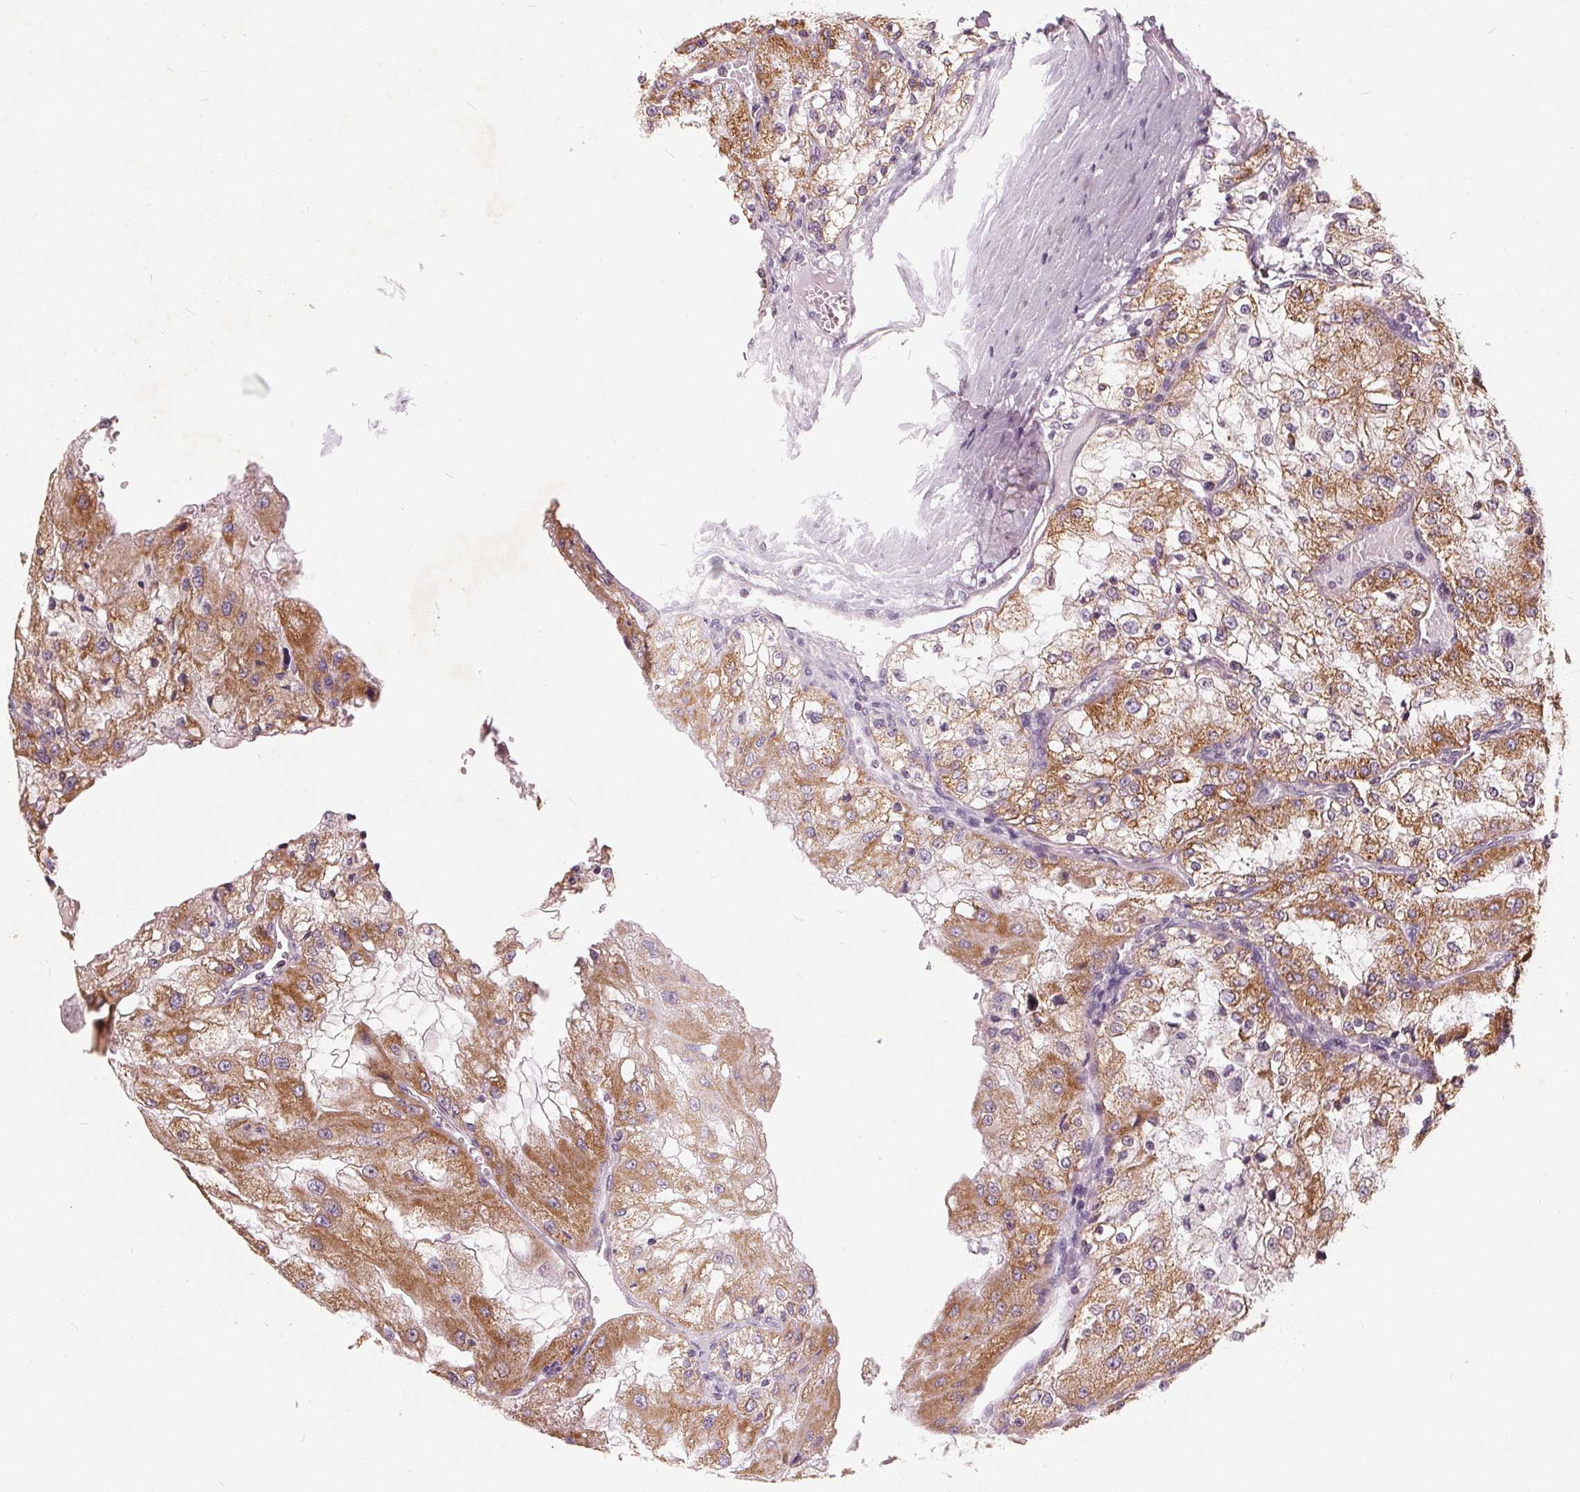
{"staining": {"intensity": "moderate", "quantity": ">75%", "location": "cytoplasmic/membranous"}, "tissue": "renal cancer", "cell_type": "Tumor cells", "image_type": "cancer", "snomed": [{"axis": "morphology", "description": "Adenocarcinoma, NOS"}, {"axis": "topography", "description": "Kidney"}], "caption": "Brown immunohistochemical staining in human renal cancer shows moderate cytoplasmic/membranous staining in approximately >75% of tumor cells.", "gene": "TRIM60", "patient": {"sex": "female", "age": 74}}